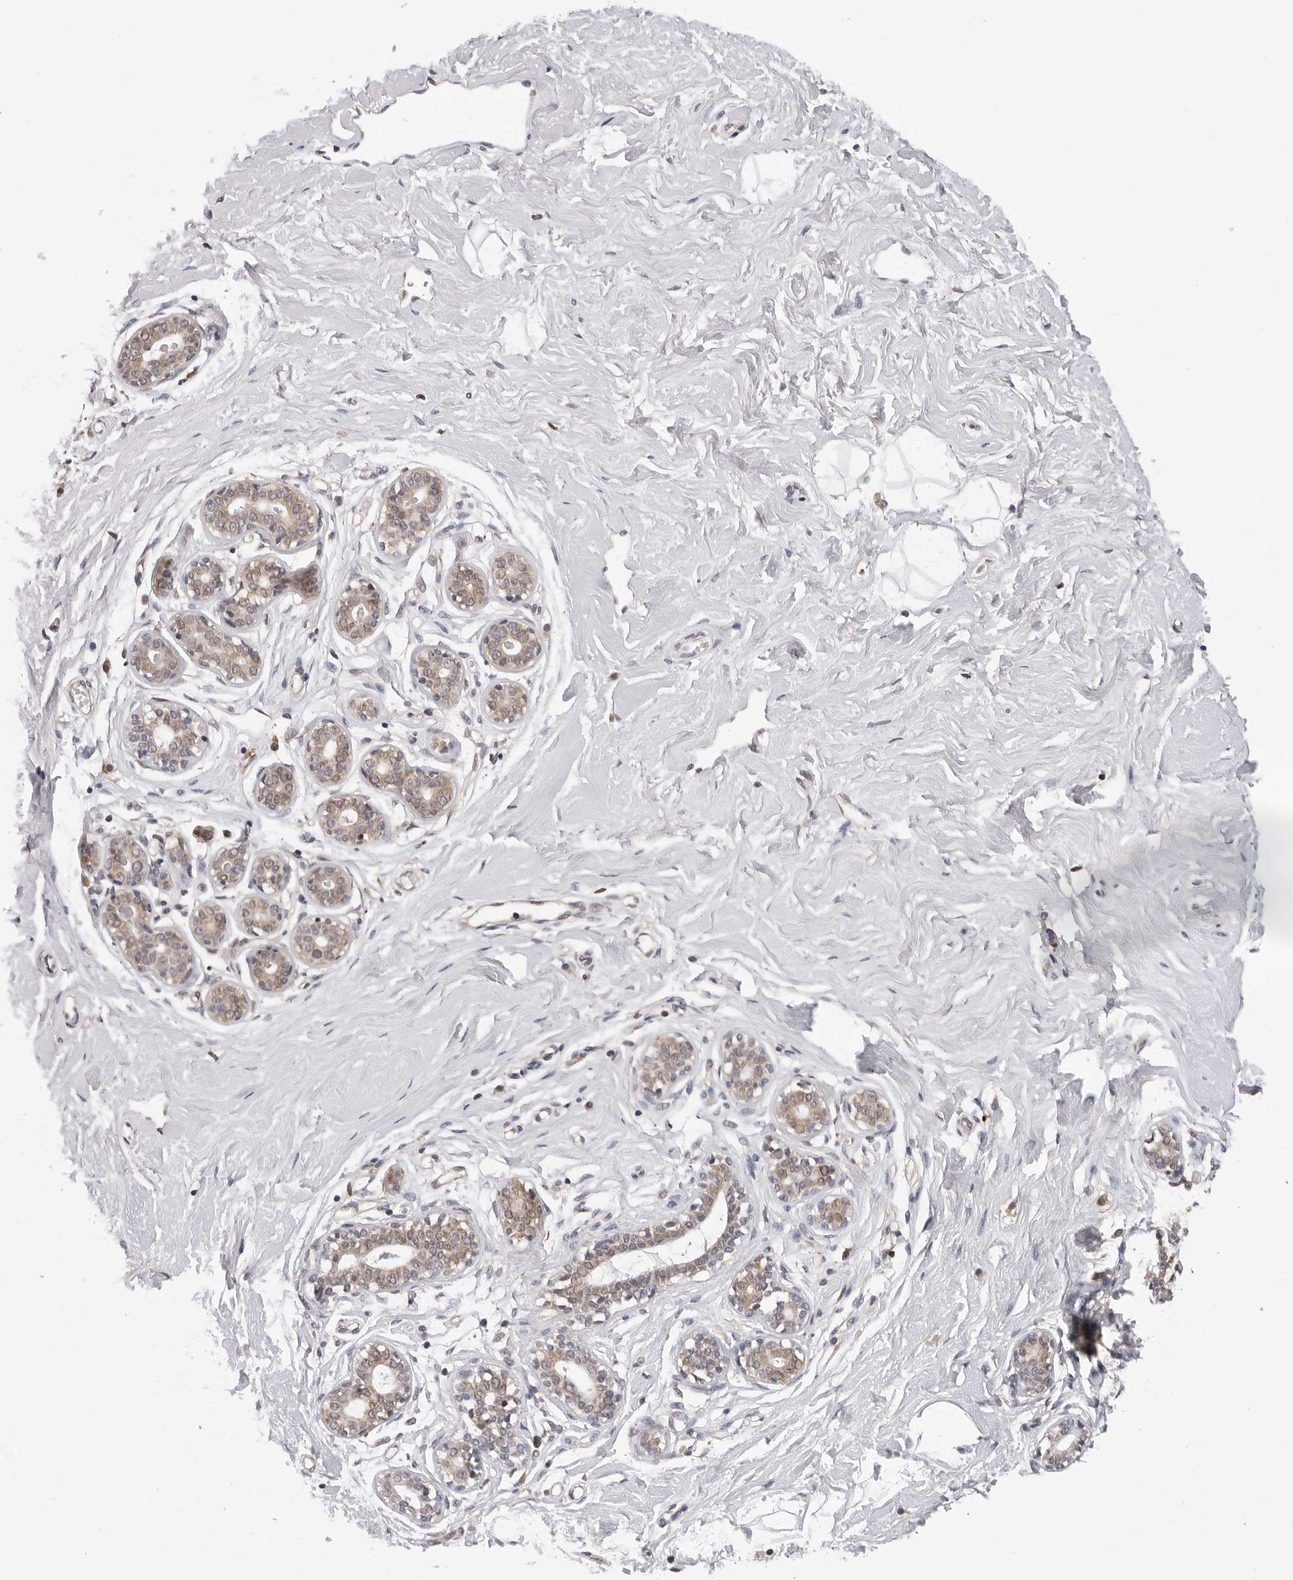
{"staining": {"intensity": "negative", "quantity": "none", "location": "none"}, "tissue": "breast", "cell_type": "Adipocytes", "image_type": "normal", "snomed": [{"axis": "morphology", "description": "Normal tissue, NOS"}, {"axis": "morphology", "description": "Adenoma, NOS"}, {"axis": "topography", "description": "Breast"}], "caption": "High power microscopy histopathology image of an immunohistochemistry micrograph of benign breast, revealing no significant positivity in adipocytes. (Stains: DAB (3,3'-diaminobenzidine) immunohistochemistry with hematoxylin counter stain, Microscopy: brightfield microscopy at high magnification).", "gene": "TRMT13", "patient": {"sex": "female", "age": 23}}